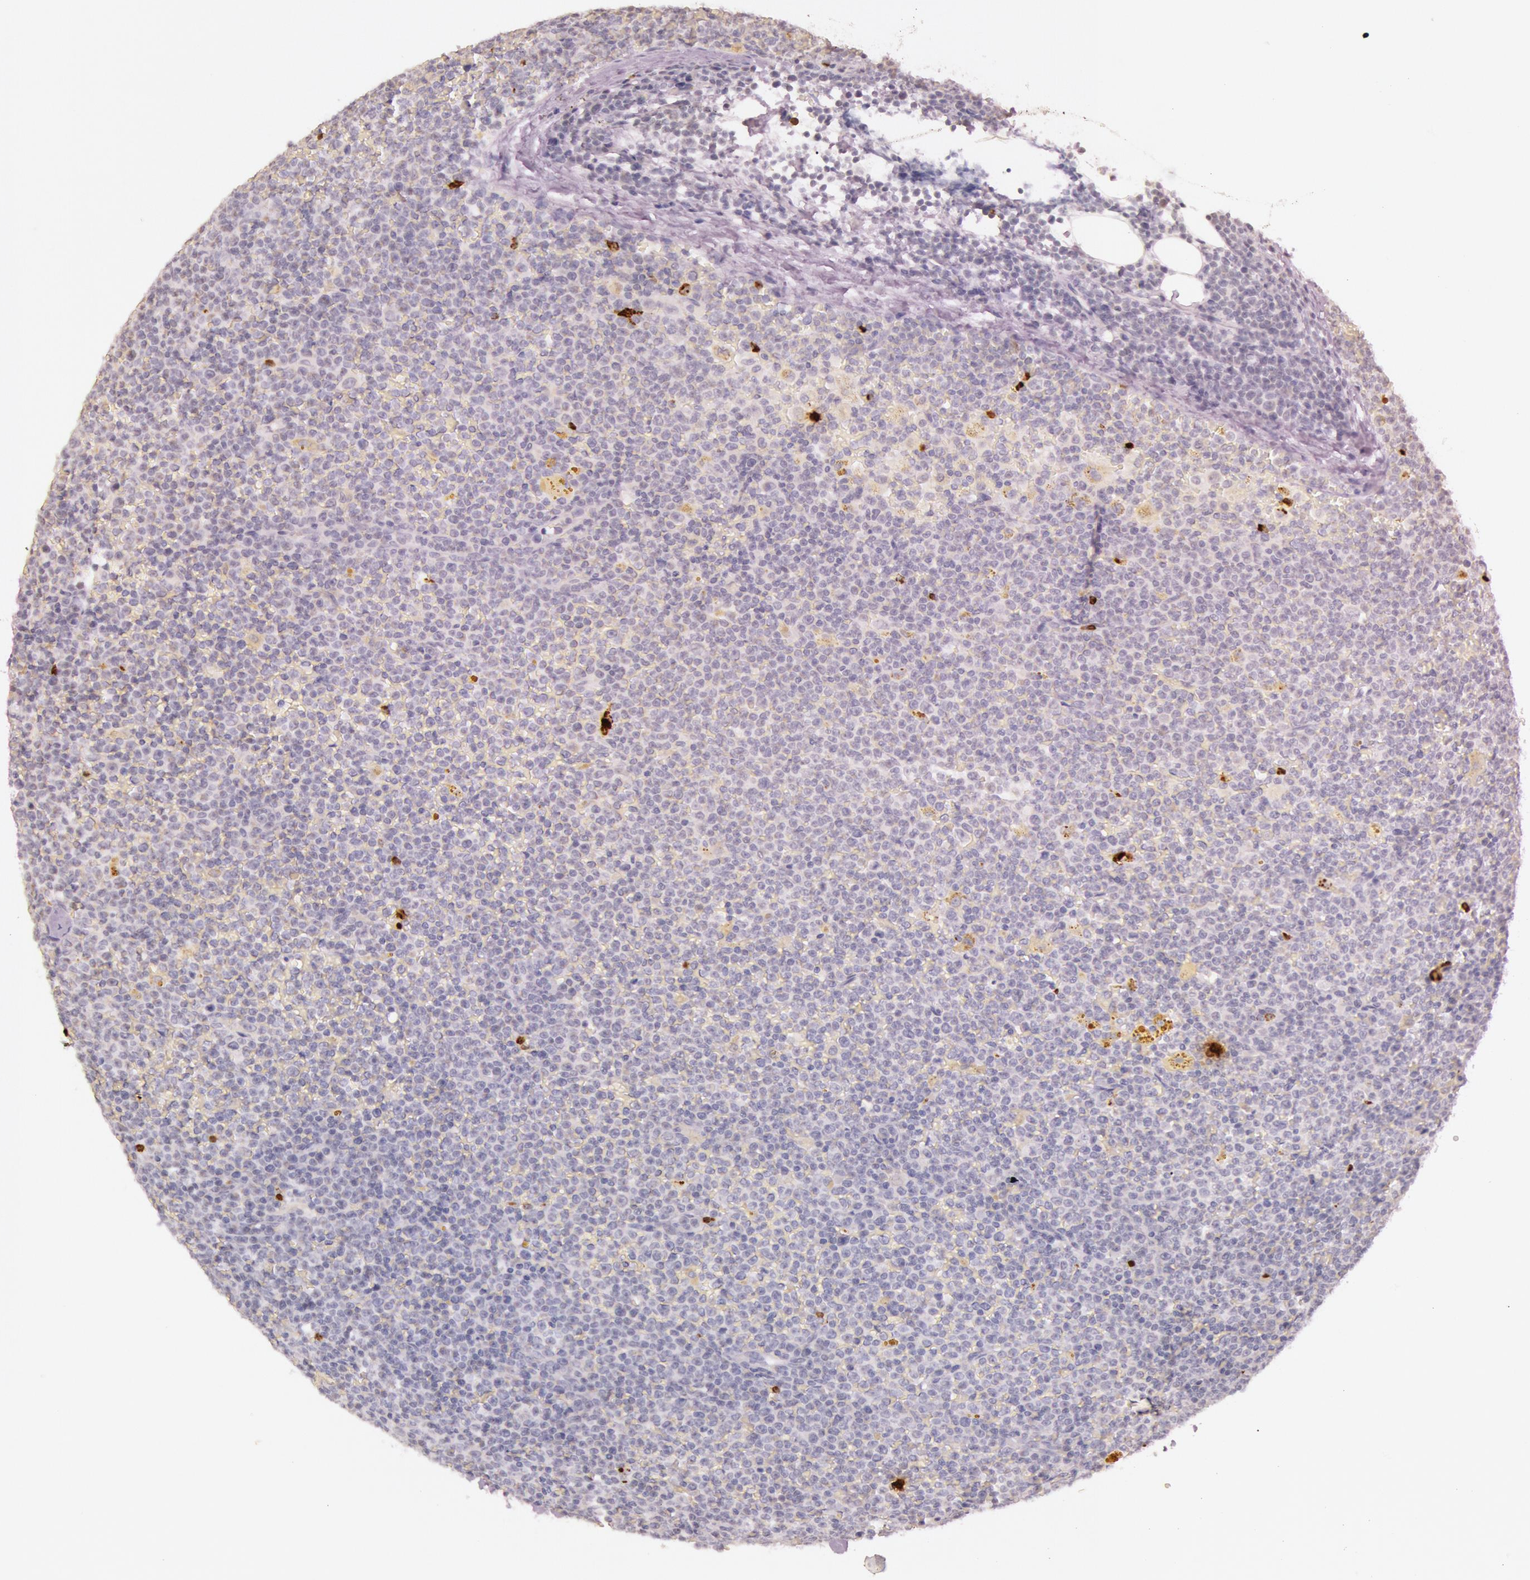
{"staining": {"intensity": "negative", "quantity": "none", "location": "none"}, "tissue": "lymphoma", "cell_type": "Tumor cells", "image_type": "cancer", "snomed": [{"axis": "morphology", "description": "Malignant lymphoma, non-Hodgkin's type, Low grade"}, {"axis": "topography", "description": "Lymph node"}], "caption": "Immunohistochemistry (IHC) micrograph of neoplastic tissue: lymphoma stained with DAB (3,3'-diaminobenzidine) exhibits no significant protein staining in tumor cells.", "gene": "KDM6A", "patient": {"sex": "male", "age": 50}}